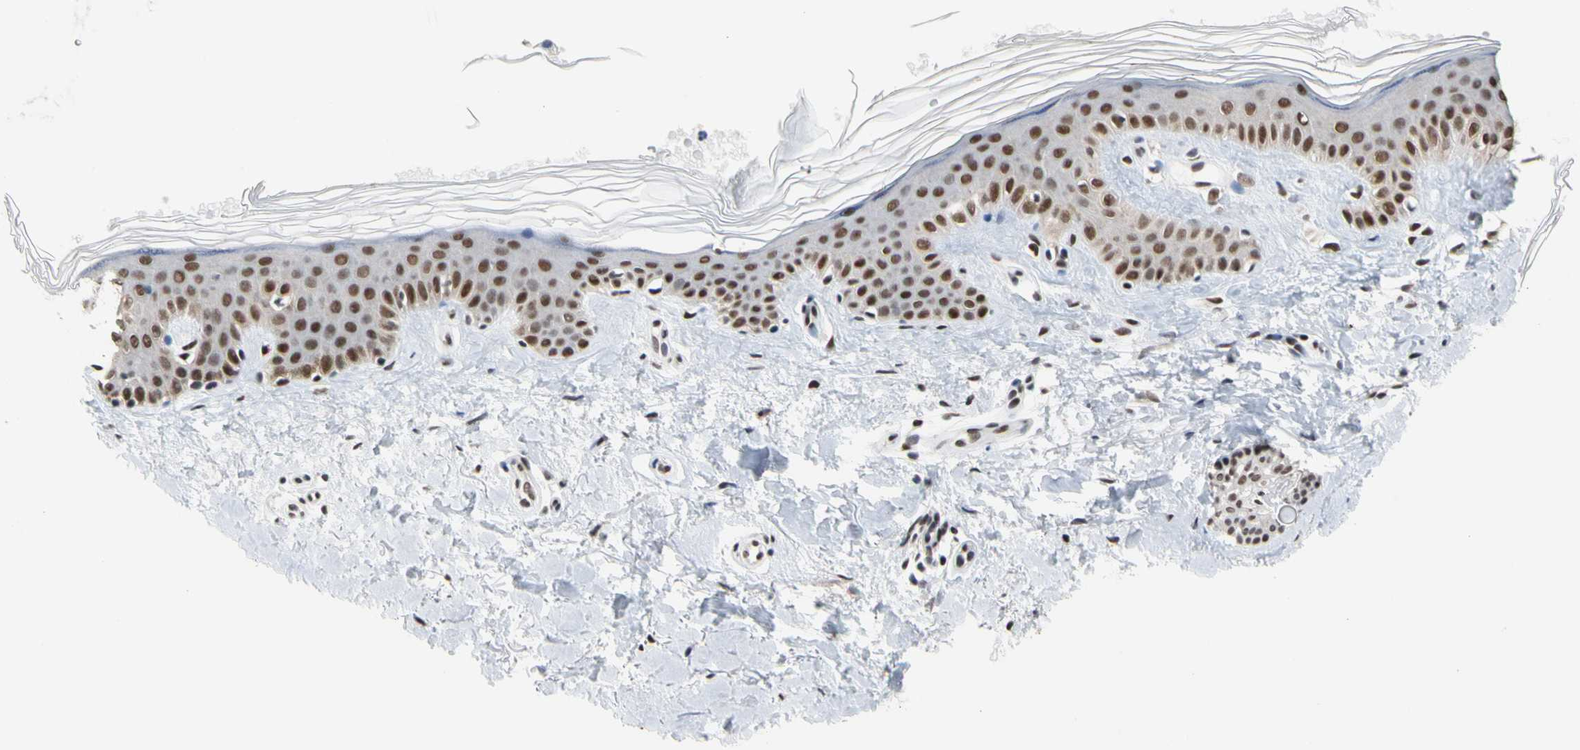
{"staining": {"intensity": "moderate", "quantity": ">75%", "location": "nuclear"}, "tissue": "skin", "cell_type": "Fibroblasts", "image_type": "normal", "snomed": [{"axis": "morphology", "description": "Normal tissue, NOS"}, {"axis": "topography", "description": "Skin"}], "caption": "Immunohistochemical staining of normal human skin displays moderate nuclear protein positivity in about >75% of fibroblasts. The staining was performed using DAB (3,3'-diaminobenzidine), with brown indicating positive protein expression. Nuclei are stained blue with hematoxylin.", "gene": "FAM98B", "patient": {"sex": "male", "age": 67}}